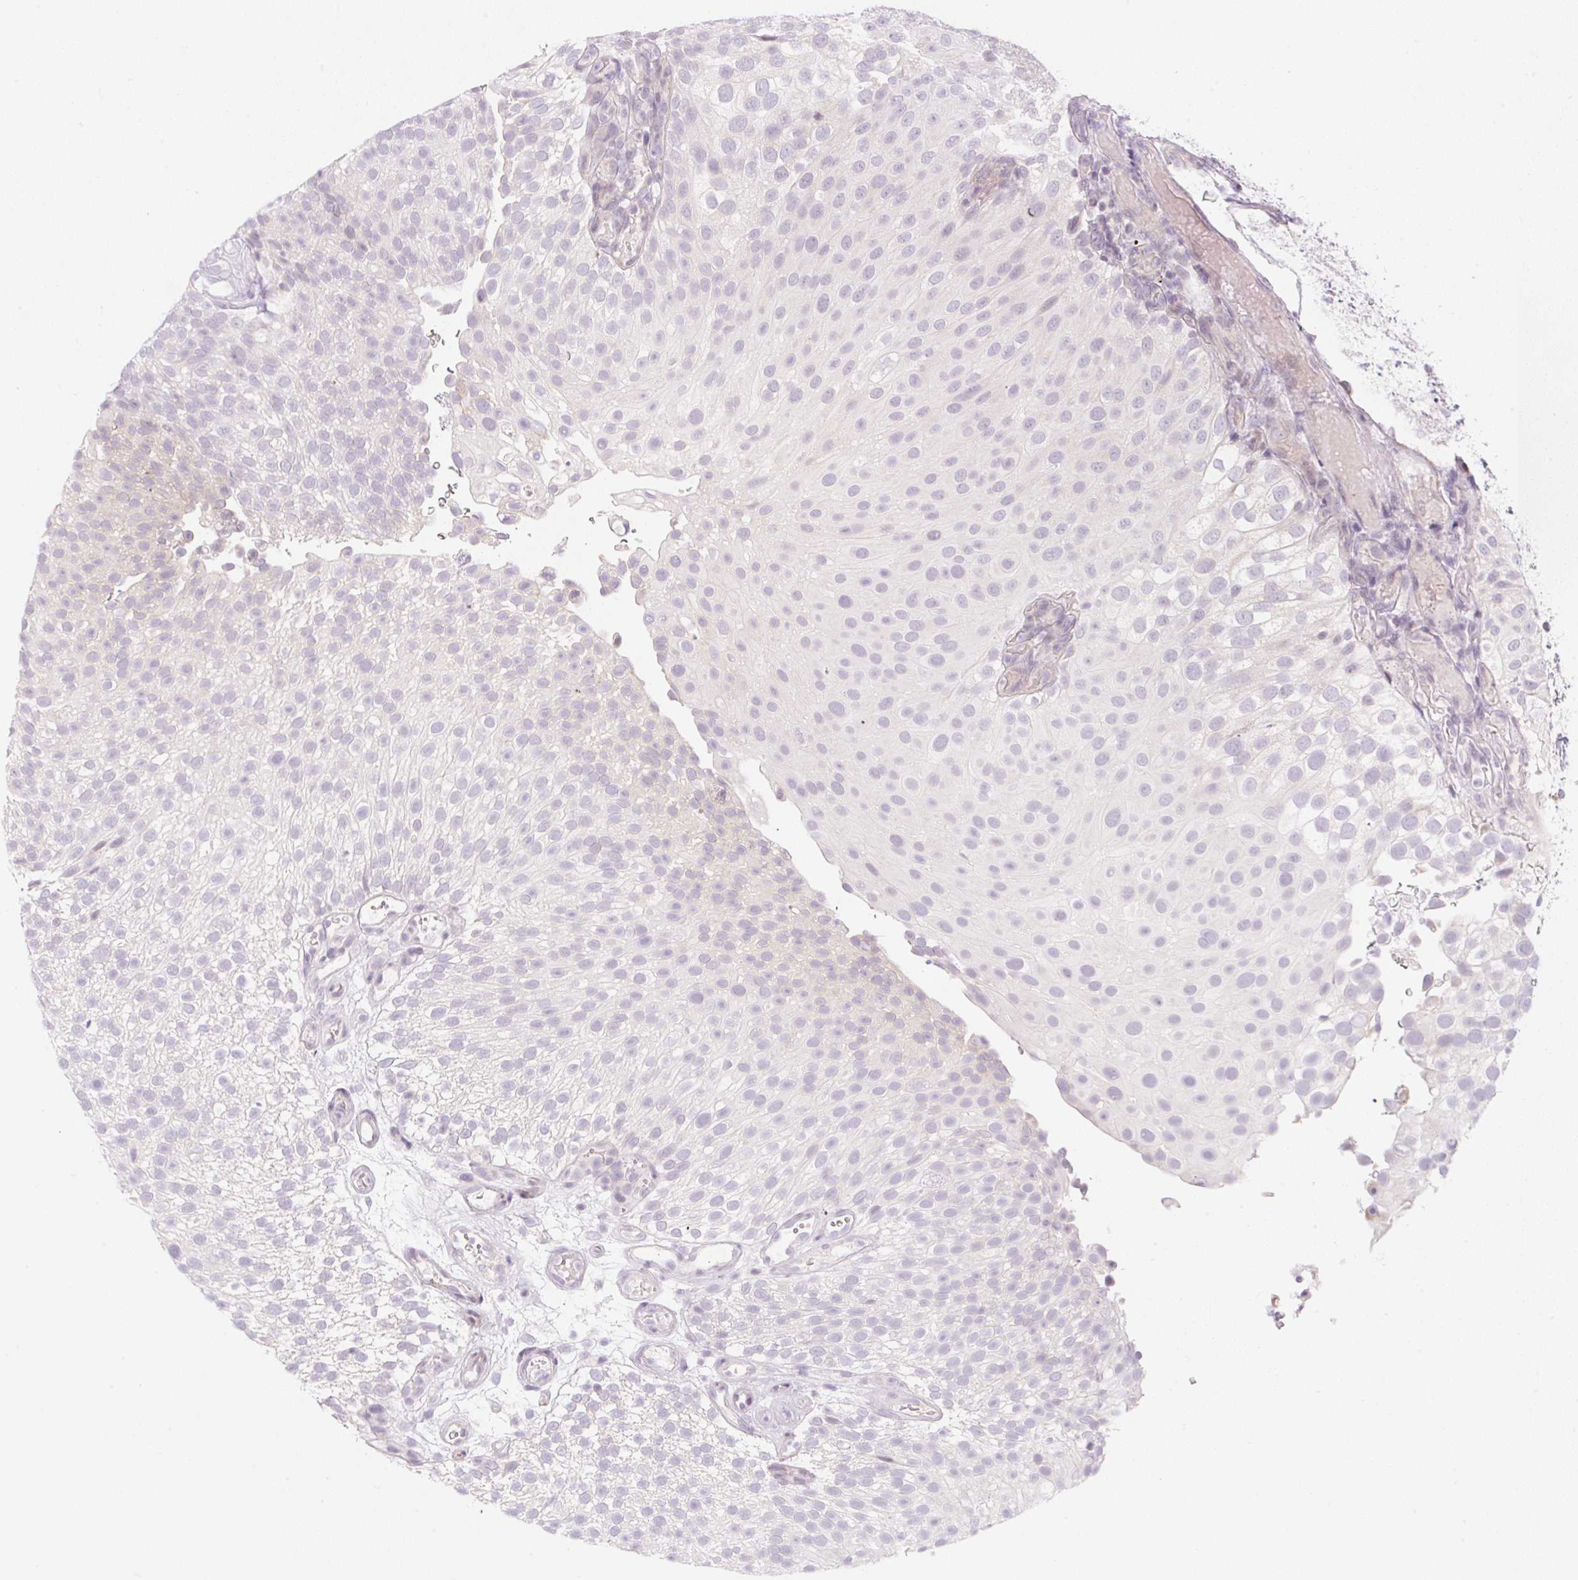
{"staining": {"intensity": "negative", "quantity": "none", "location": "none"}, "tissue": "urothelial cancer", "cell_type": "Tumor cells", "image_type": "cancer", "snomed": [{"axis": "morphology", "description": "Urothelial carcinoma, Low grade"}, {"axis": "topography", "description": "Urinary bladder"}], "caption": "High magnification brightfield microscopy of urothelial cancer stained with DAB (brown) and counterstained with hematoxylin (blue): tumor cells show no significant staining. (DAB immunohistochemistry (IHC) with hematoxylin counter stain).", "gene": "CASKIN1", "patient": {"sex": "male", "age": 78}}